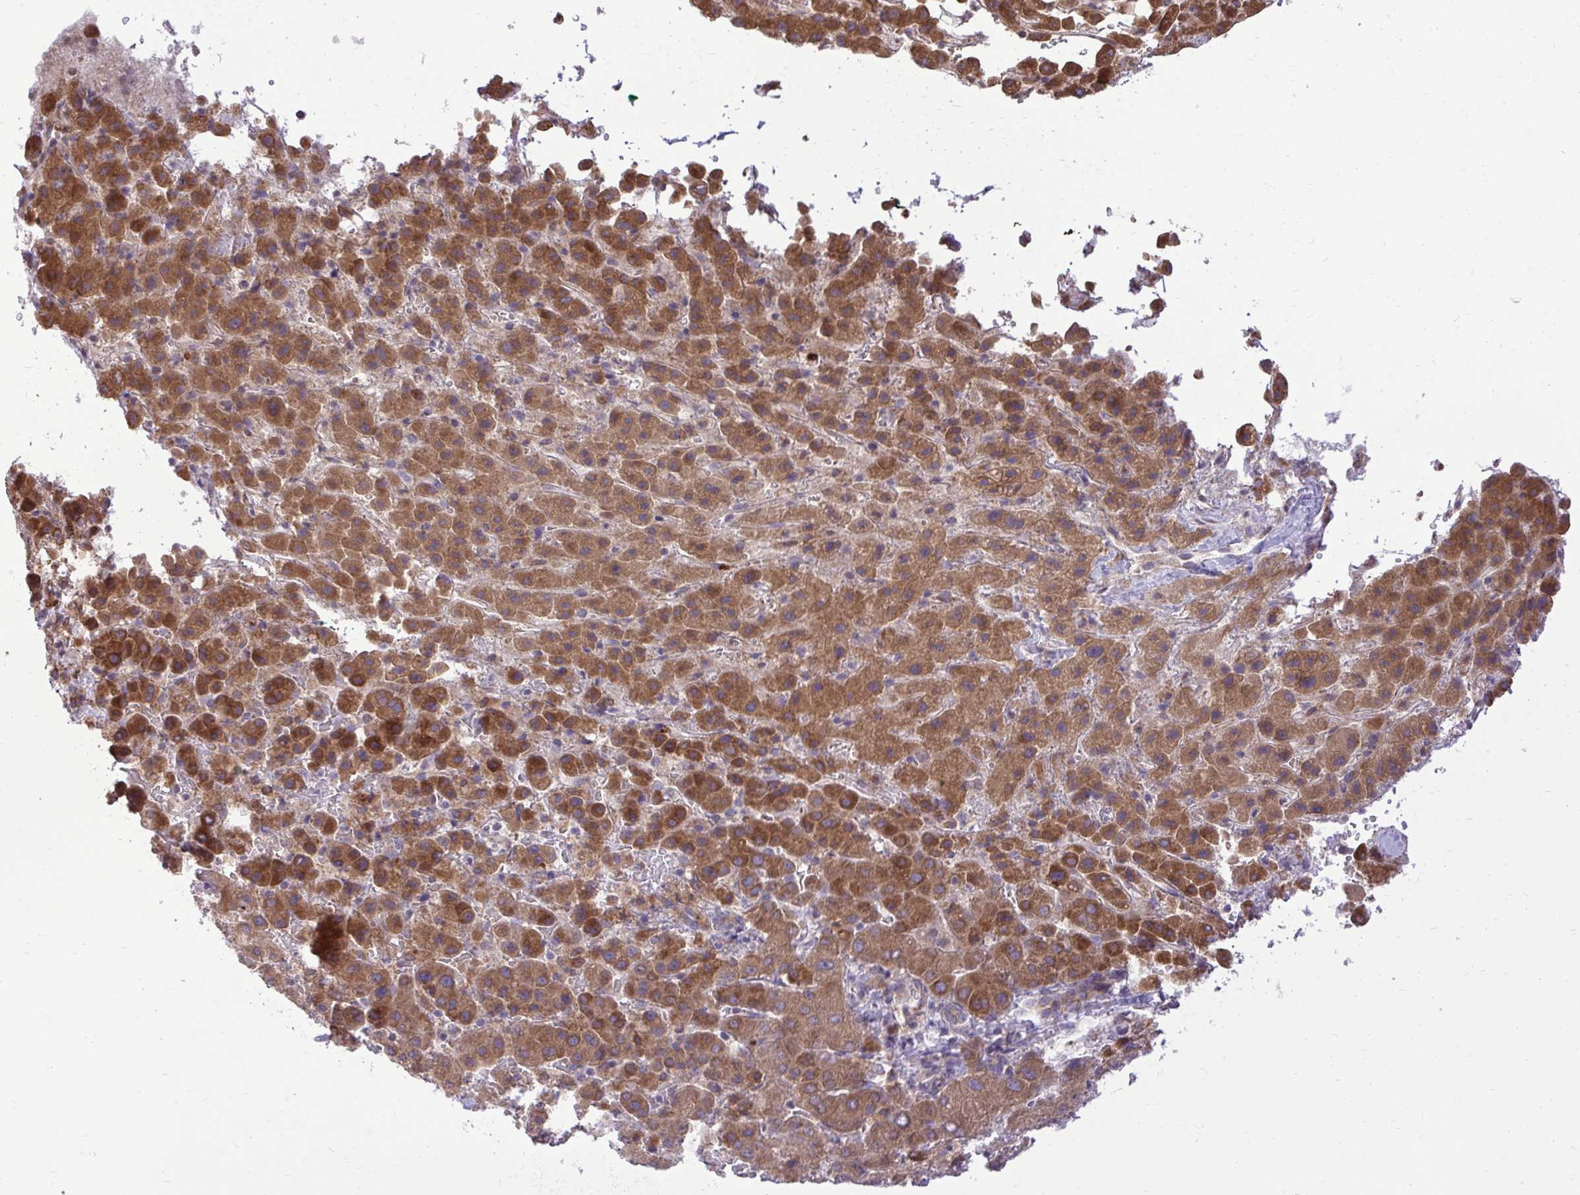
{"staining": {"intensity": "strong", "quantity": ">75%", "location": "cytoplasmic/membranous"}, "tissue": "liver cancer", "cell_type": "Tumor cells", "image_type": "cancer", "snomed": [{"axis": "morphology", "description": "Carcinoma, Hepatocellular, NOS"}, {"axis": "topography", "description": "Liver"}], "caption": "Immunohistochemistry (IHC) (DAB (3,3'-diaminobenzidine)) staining of liver cancer (hepatocellular carcinoma) reveals strong cytoplasmic/membranous protein positivity in about >75% of tumor cells.", "gene": "METTL9", "patient": {"sex": "female", "age": 58}}